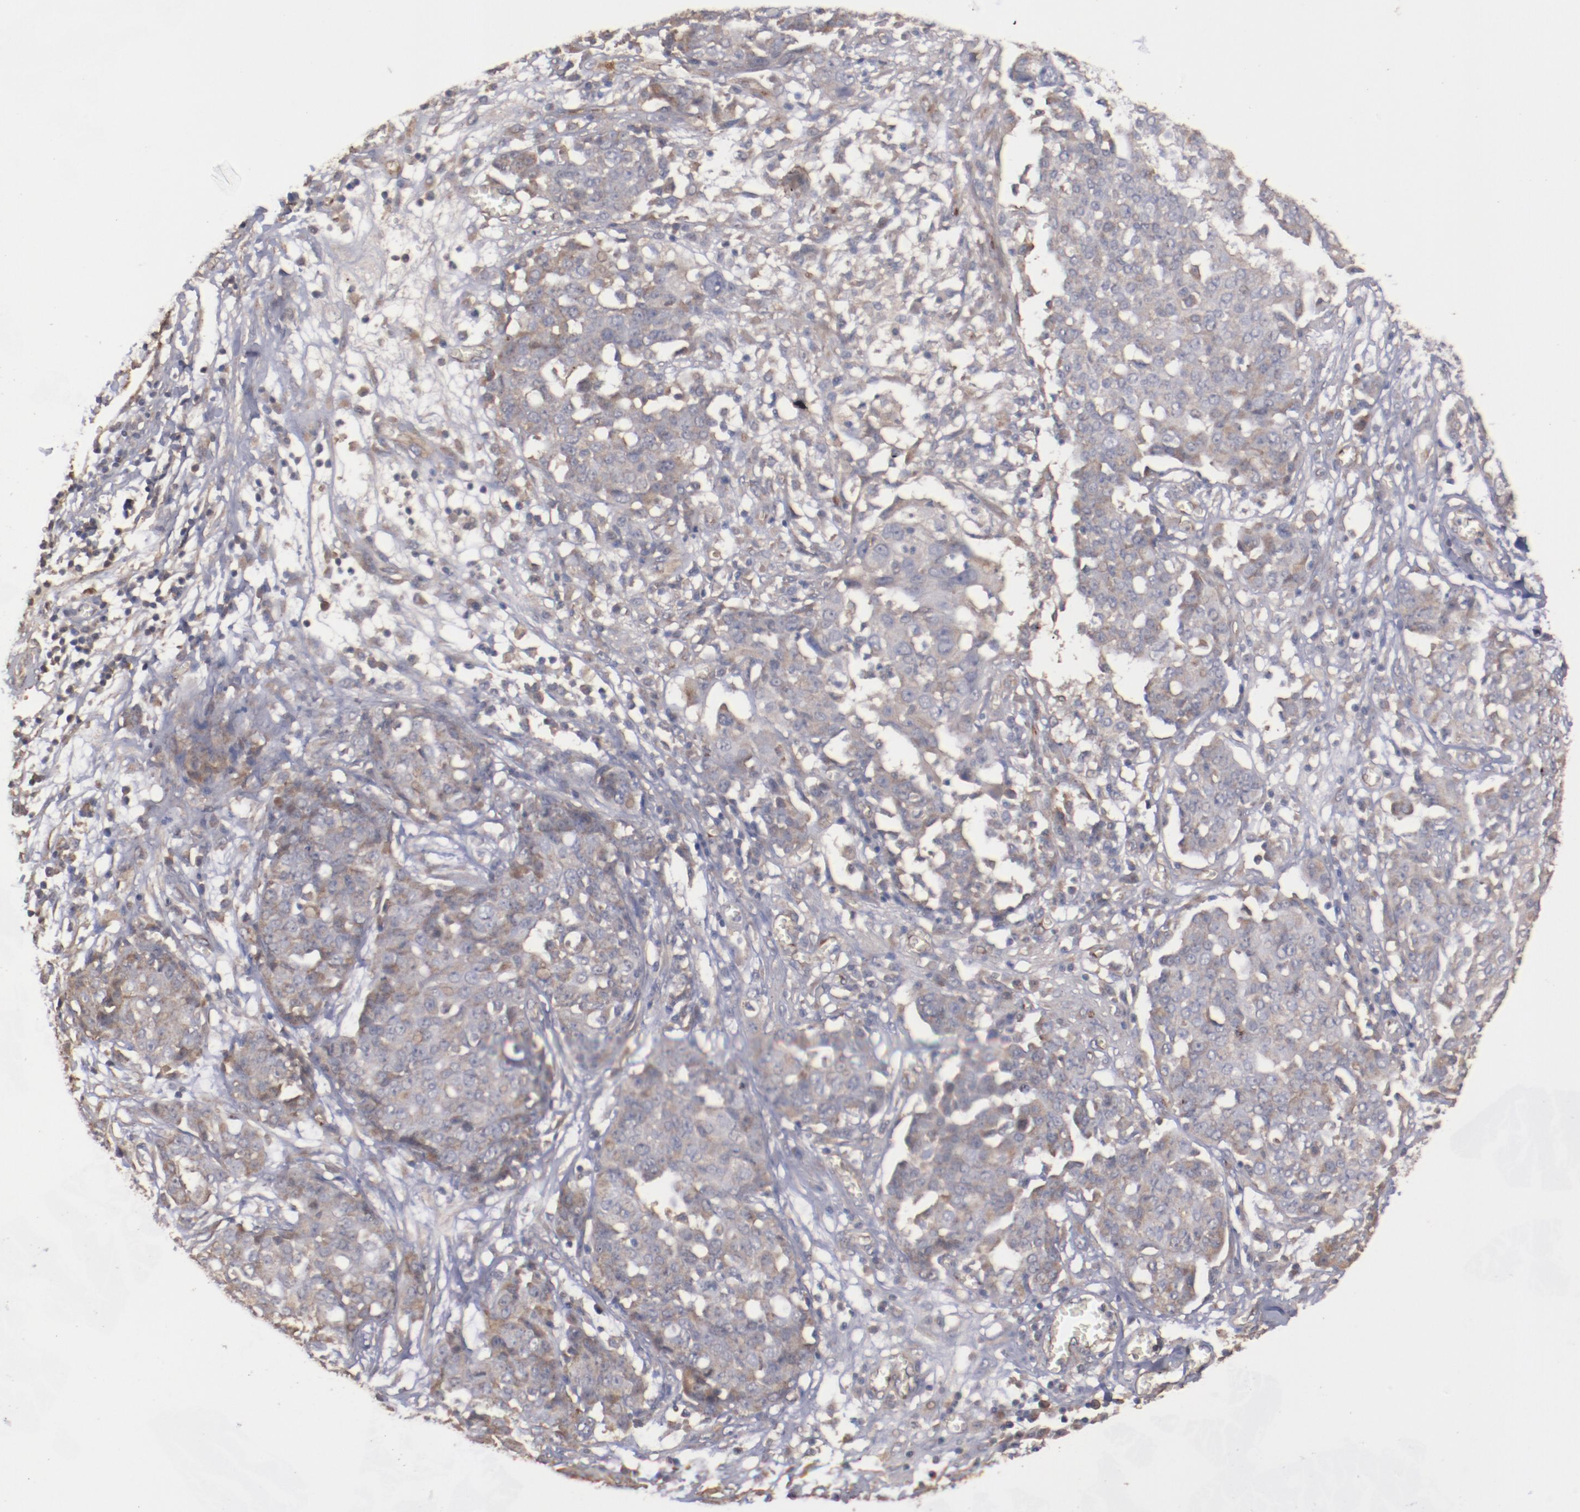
{"staining": {"intensity": "weak", "quantity": ">75%", "location": "cytoplasmic/membranous"}, "tissue": "ovarian cancer", "cell_type": "Tumor cells", "image_type": "cancer", "snomed": [{"axis": "morphology", "description": "Cystadenocarcinoma, serous, NOS"}, {"axis": "topography", "description": "Soft tissue"}, {"axis": "topography", "description": "Ovary"}], "caption": "Serous cystadenocarcinoma (ovarian) stained with a brown dye exhibits weak cytoplasmic/membranous positive expression in about >75% of tumor cells.", "gene": "DIPK2B", "patient": {"sex": "female", "age": 57}}